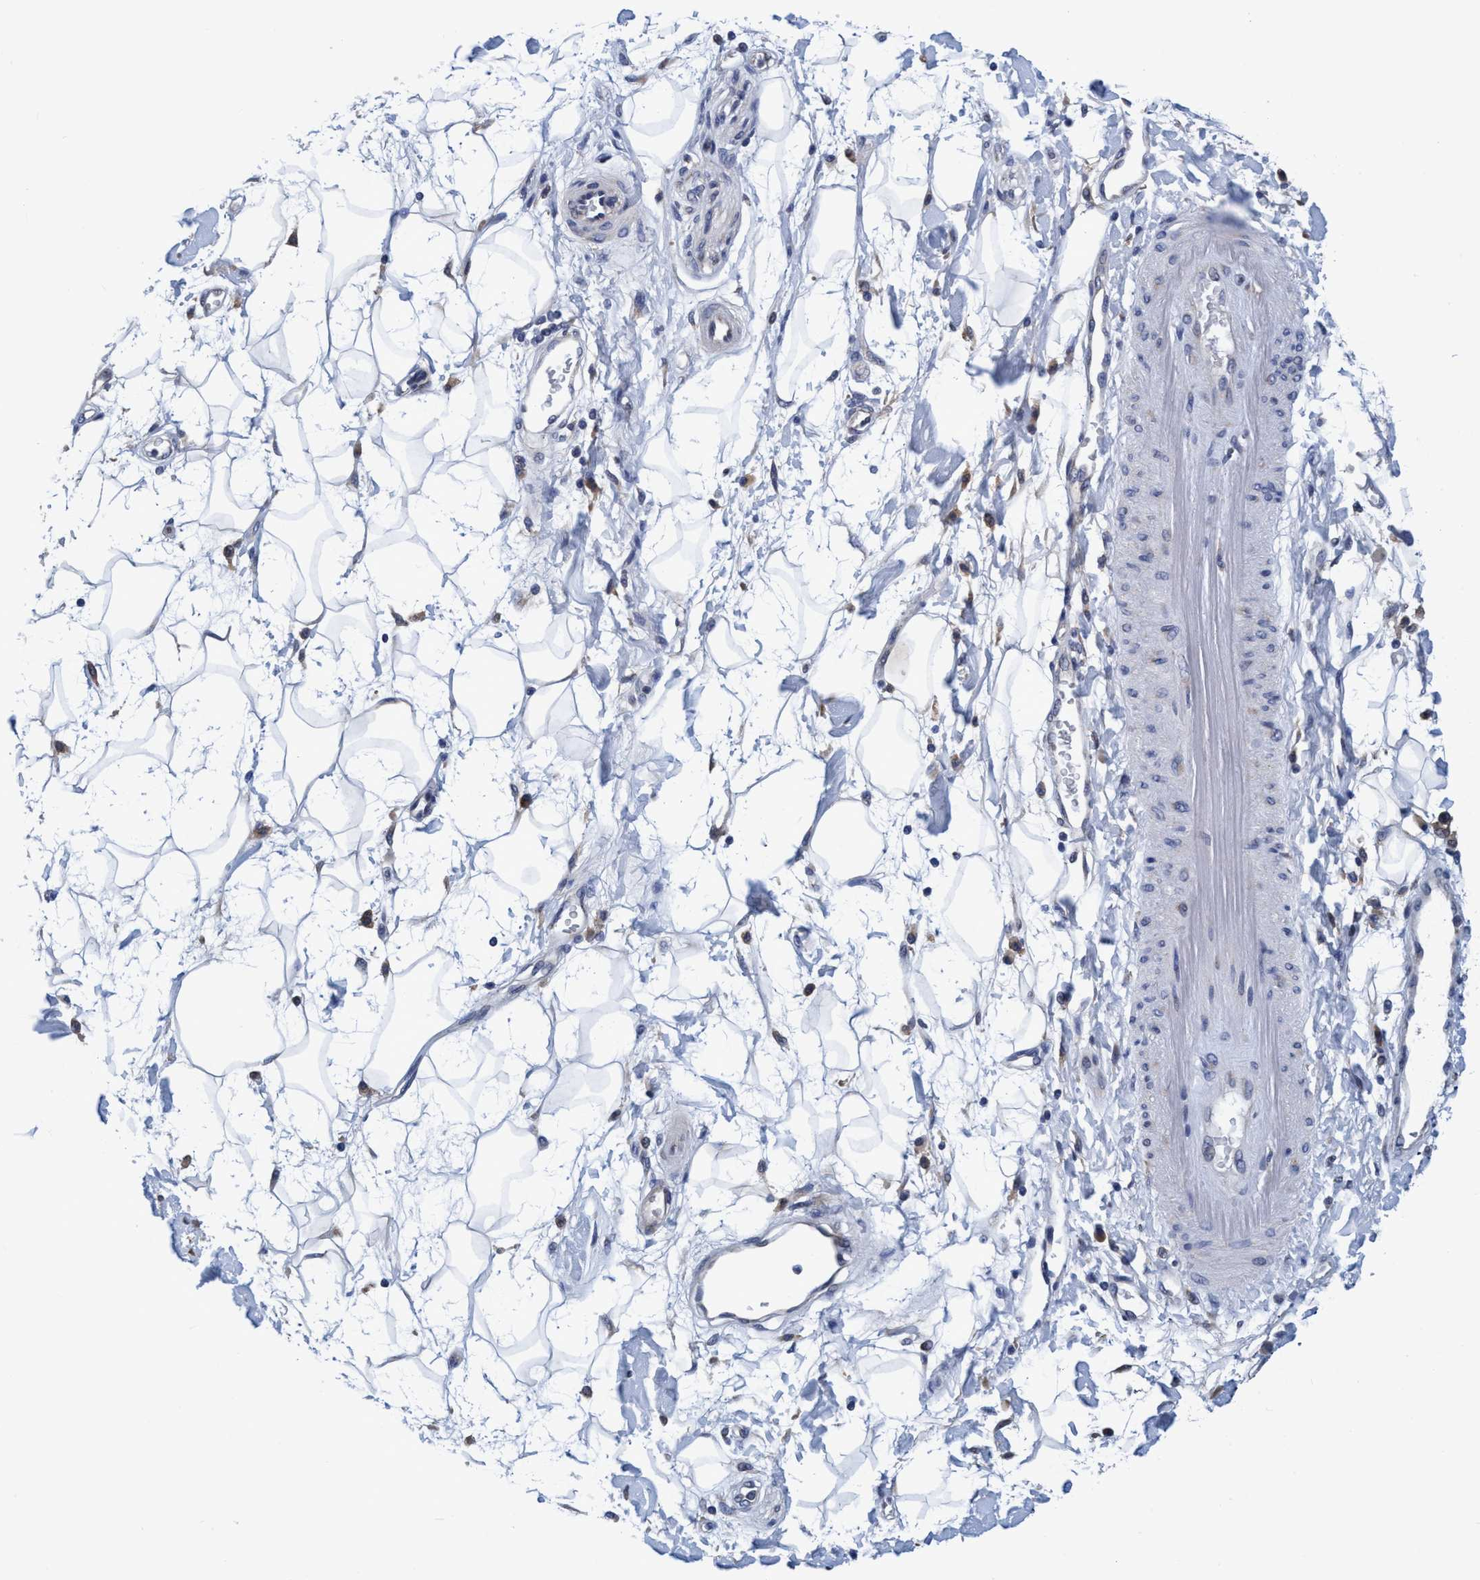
{"staining": {"intensity": "weak", "quantity": "25%-75%", "location": "cytoplasmic/membranous"}, "tissue": "adipose tissue", "cell_type": "Adipocytes", "image_type": "normal", "snomed": [{"axis": "morphology", "description": "Normal tissue, NOS"}, {"axis": "morphology", "description": "Adenocarcinoma, NOS"}, {"axis": "topography", "description": "Duodenum"}, {"axis": "topography", "description": "Peripheral nerve tissue"}], "caption": "The micrograph reveals a brown stain indicating the presence of a protein in the cytoplasmic/membranous of adipocytes in adipose tissue. (DAB = brown stain, brightfield microscopy at high magnification).", "gene": "CALCOCO2", "patient": {"sex": "female", "age": 60}}